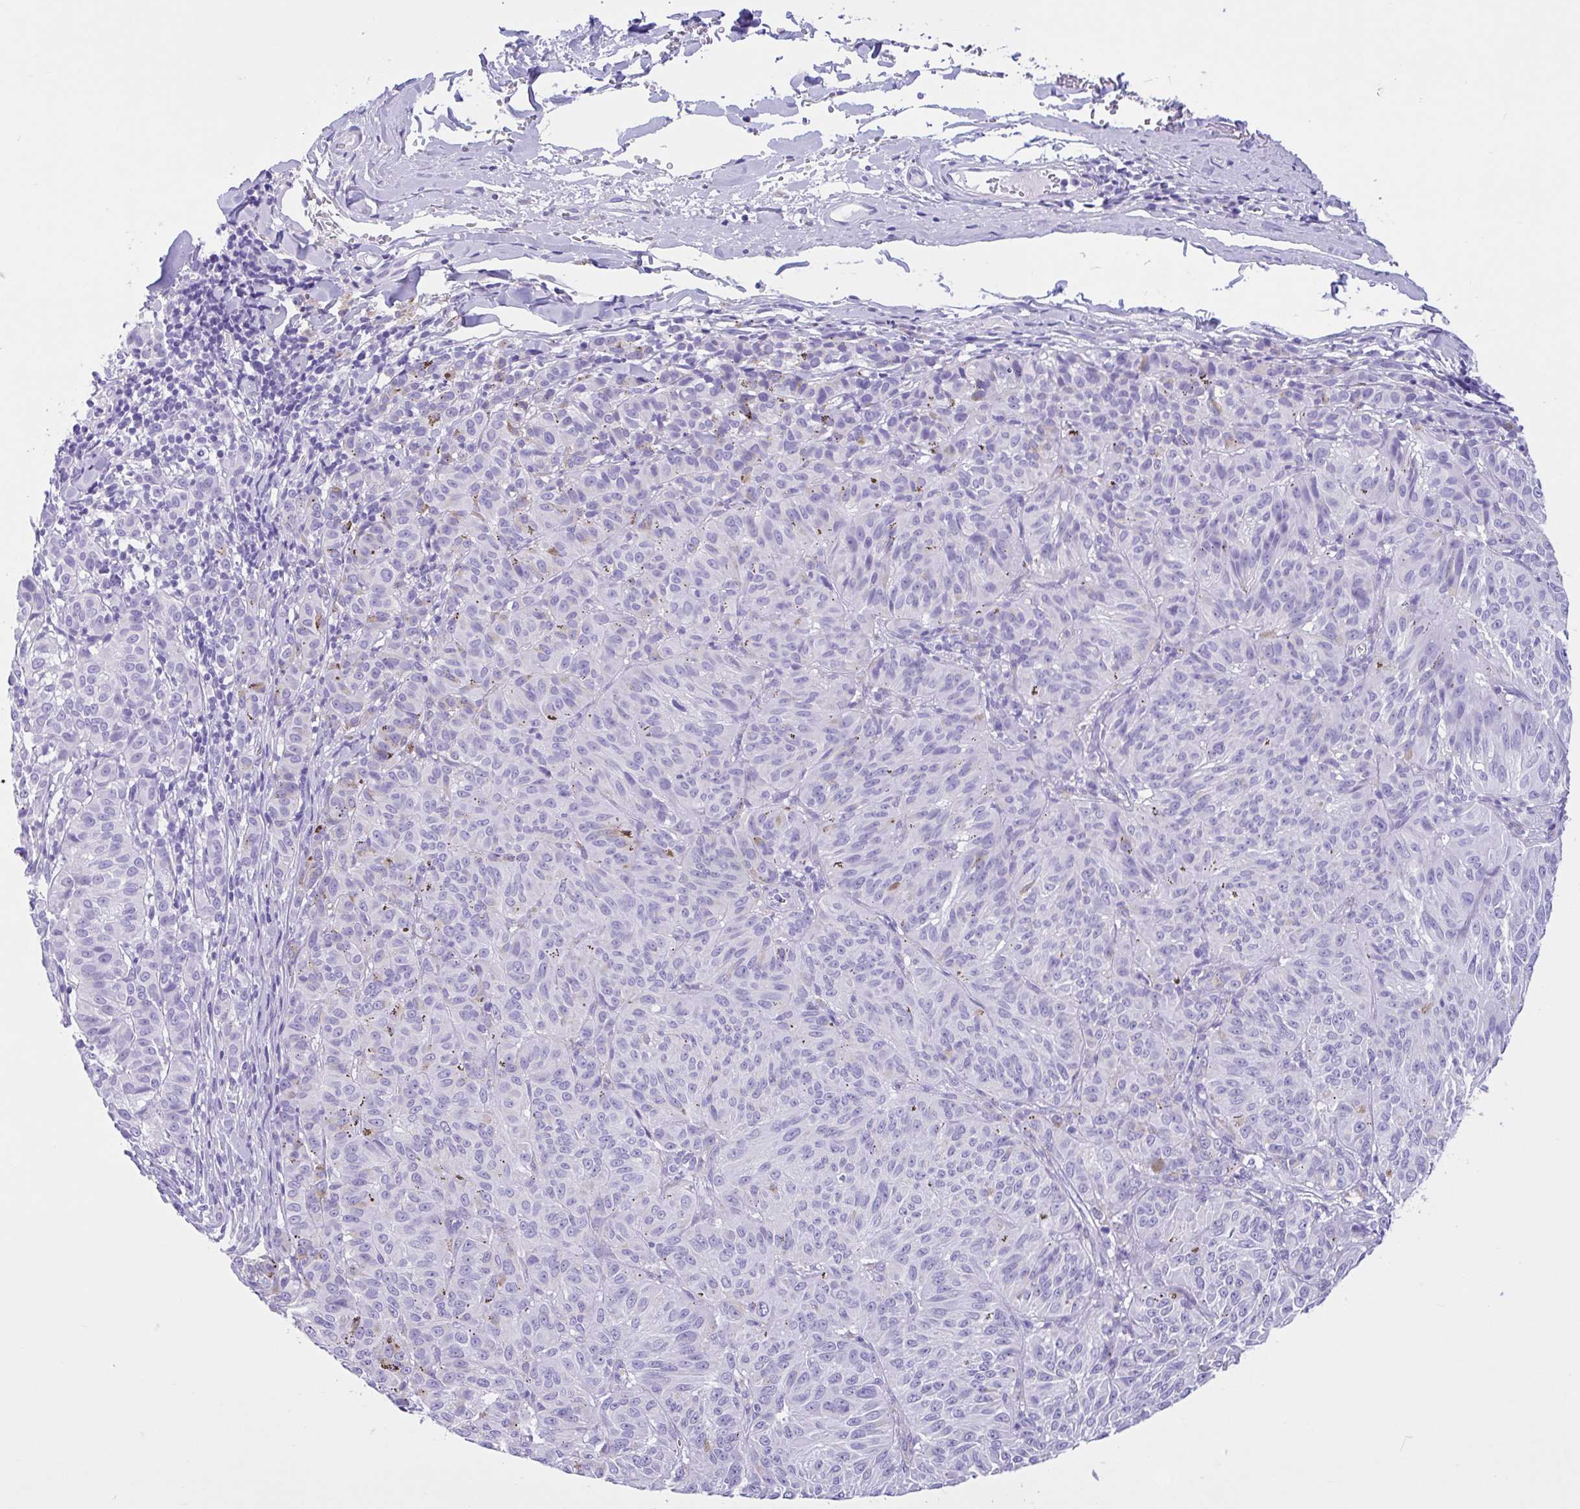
{"staining": {"intensity": "negative", "quantity": "none", "location": "none"}, "tissue": "melanoma", "cell_type": "Tumor cells", "image_type": "cancer", "snomed": [{"axis": "morphology", "description": "Malignant melanoma, NOS"}, {"axis": "topography", "description": "Skin"}], "caption": "Photomicrograph shows no significant protein staining in tumor cells of malignant melanoma.", "gene": "OR4N4", "patient": {"sex": "female", "age": 72}}